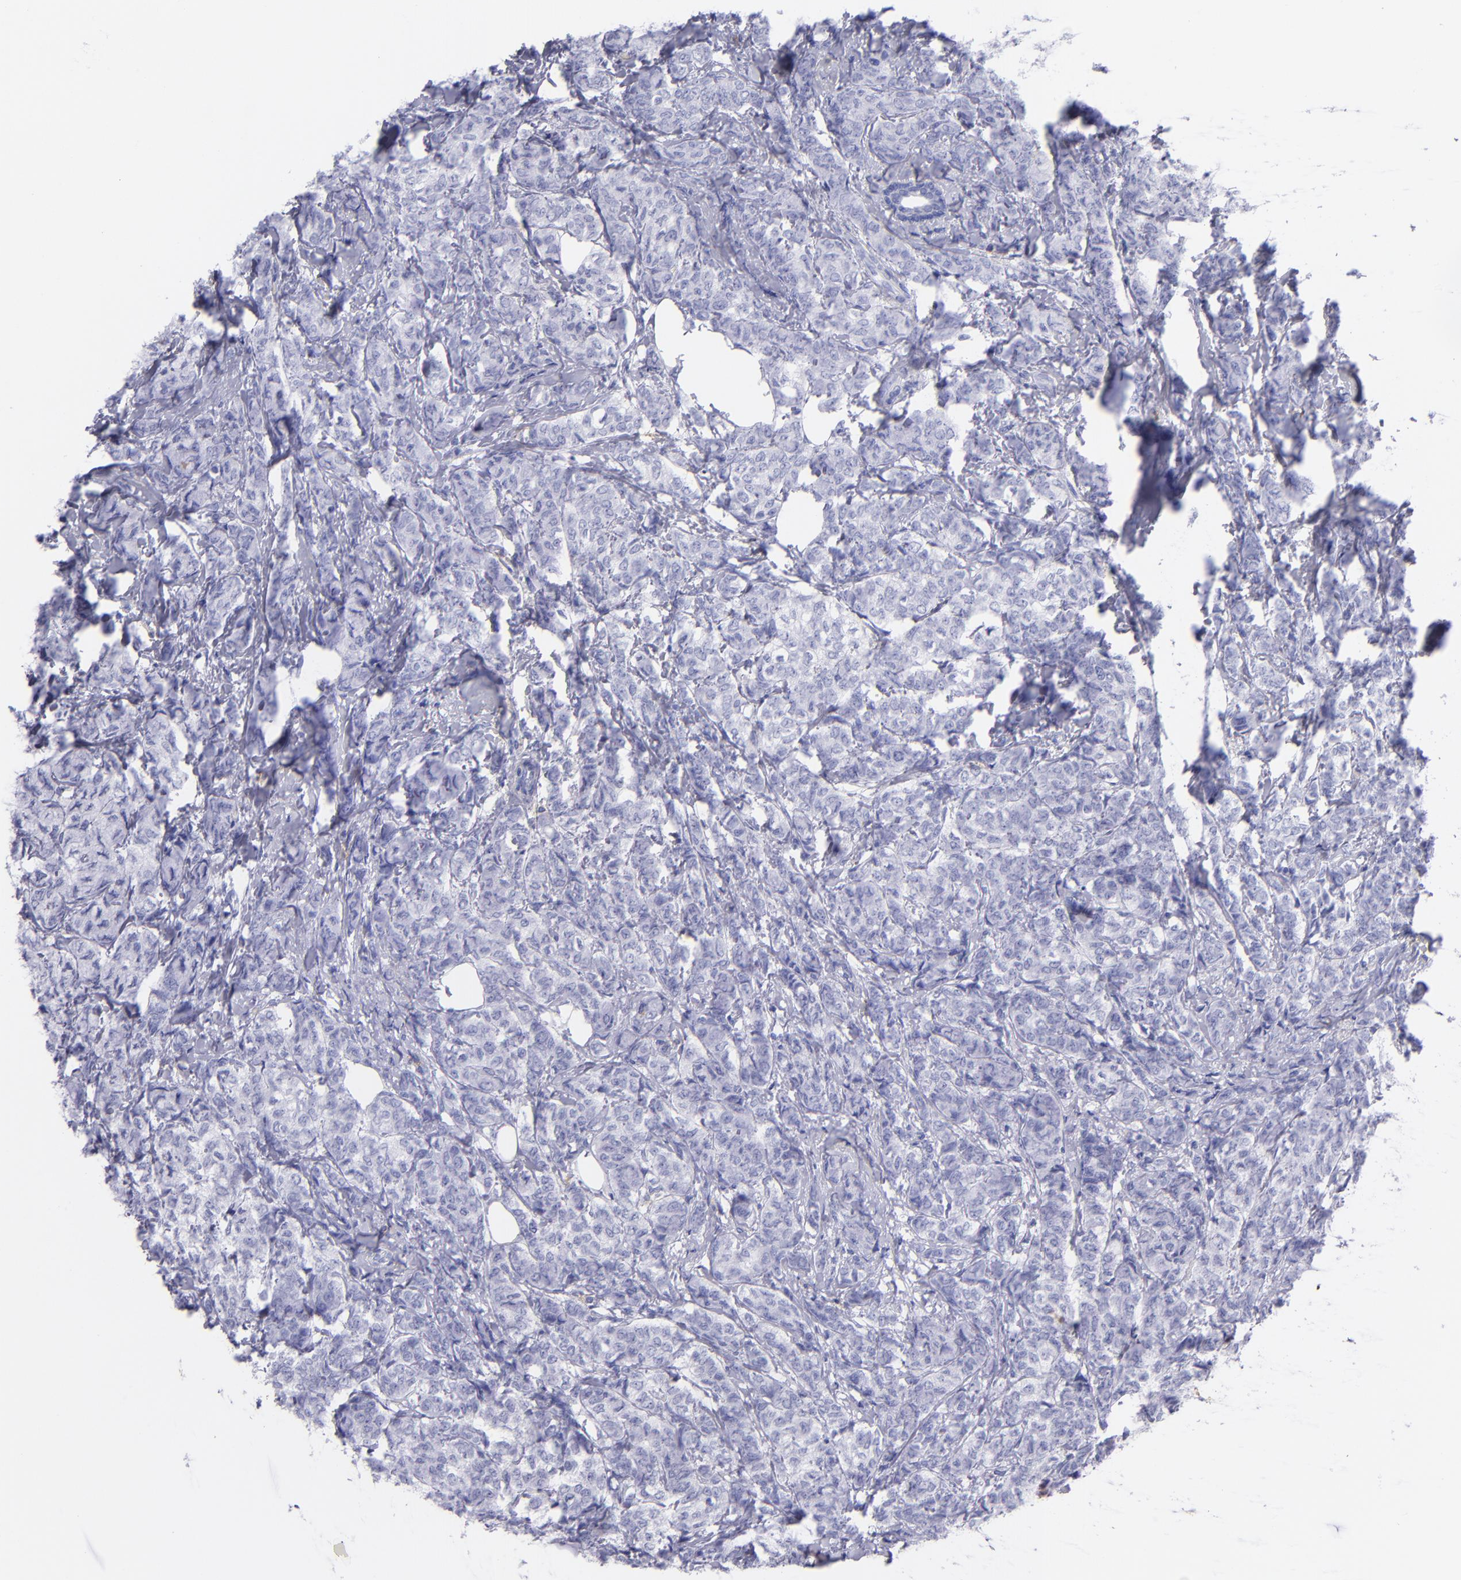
{"staining": {"intensity": "negative", "quantity": "none", "location": "none"}, "tissue": "breast cancer", "cell_type": "Tumor cells", "image_type": "cancer", "snomed": [{"axis": "morphology", "description": "Lobular carcinoma"}, {"axis": "topography", "description": "Breast"}], "caption": "High magnification brightfield microscopy of breast cancer (lobular carcinoma) stained with DAB (3,3'-diaminobenzidine) (brown) and counterstained with hematoxylin (blue): tumor cells show no significant expression.", "gene": "CD82", "patient": {"sex": "female", "age": 60}}